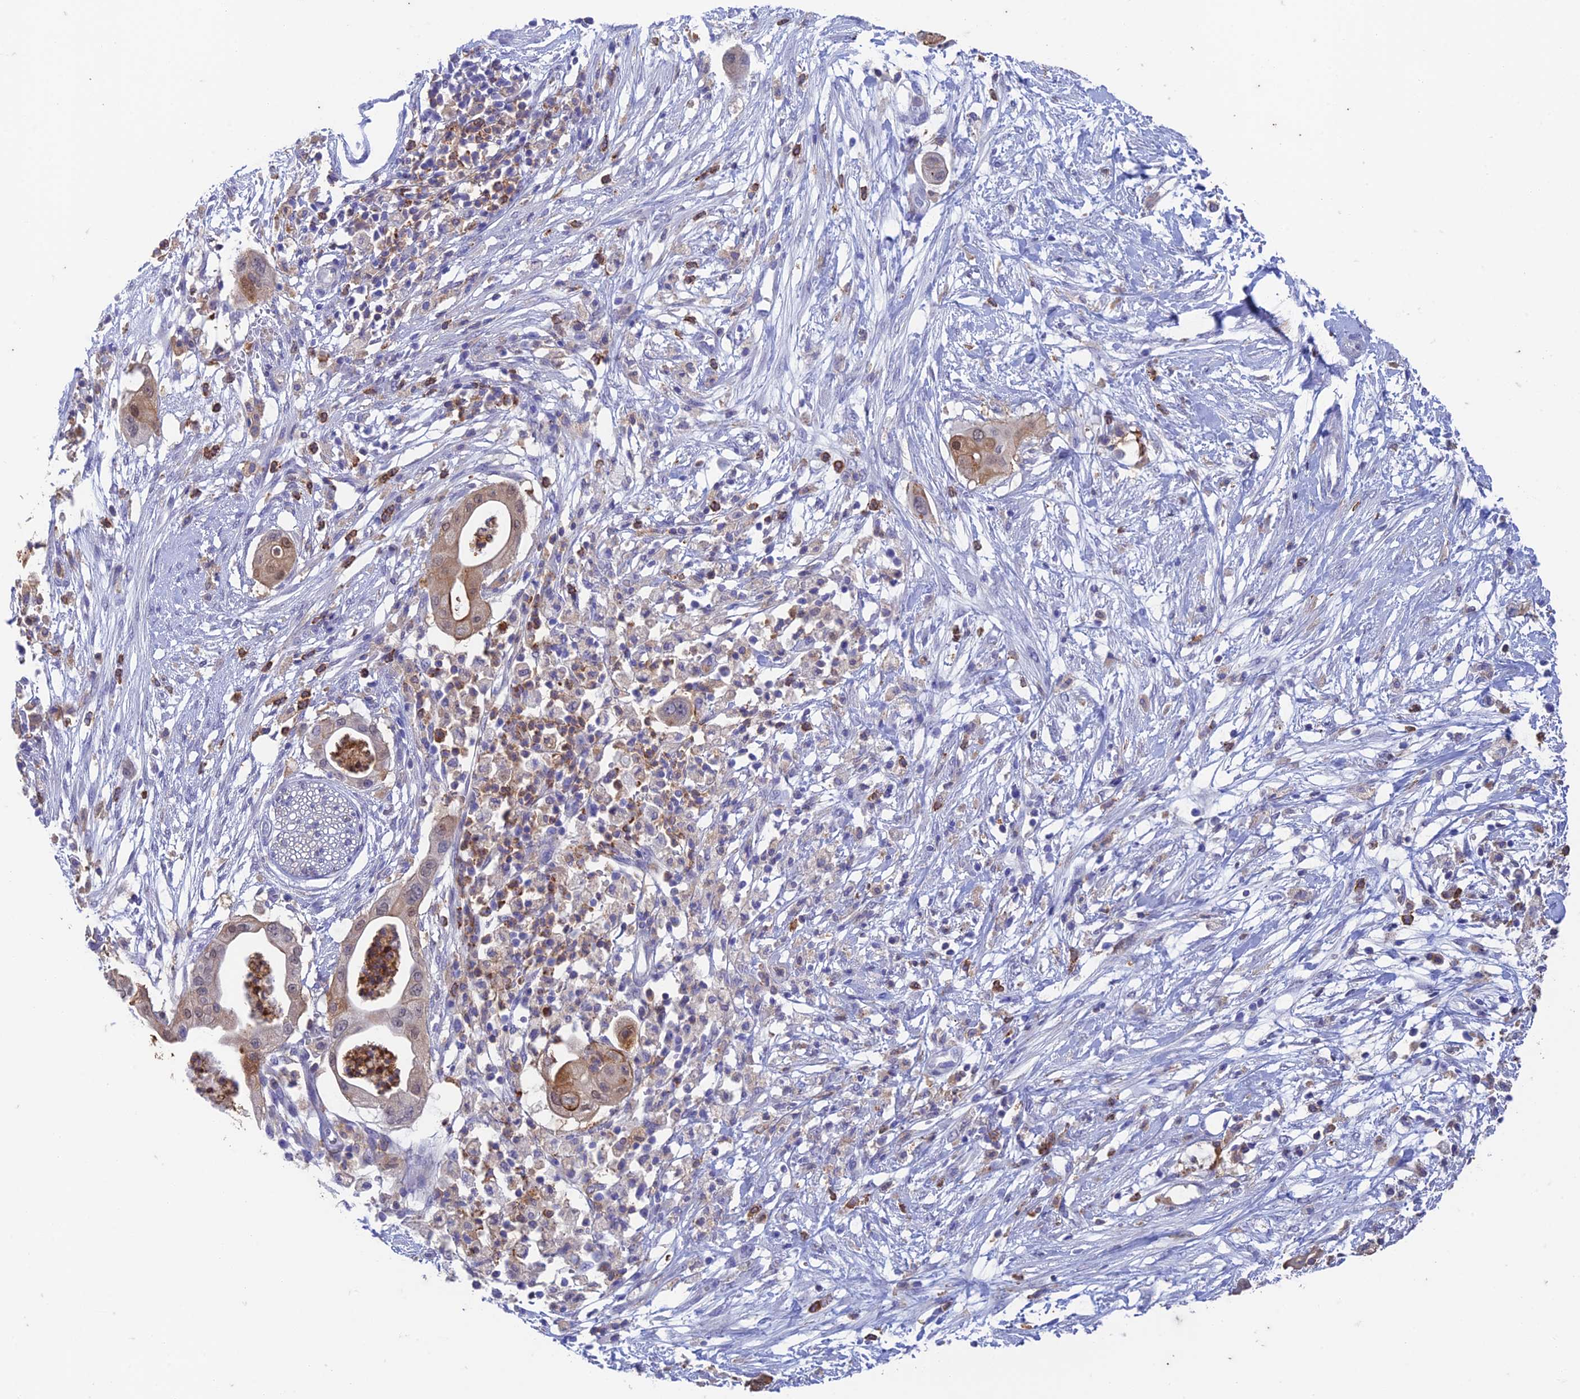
{"staining": {"intensity": "moderate", "quantity": "<25%", "location": "cytoplasmic/membranous"}, "tissue": "pancreatic cancer", "cell_type": "Tumor cells", "image_type": "cancer", "snomed": [{"axis": "morphology", "description": "Adenocarcinoma, NOS"}, {"axis": "topography", "description": "Pancreas"}], "caption": "This is a photomicrograph of immunohistochemistry staining of pancreatic cancer, which shows moderate staining in the cytoplasmic/membranous of tumor cells.", "gene": "FGF7", "patient": {"sex": "male", "age": 68}}